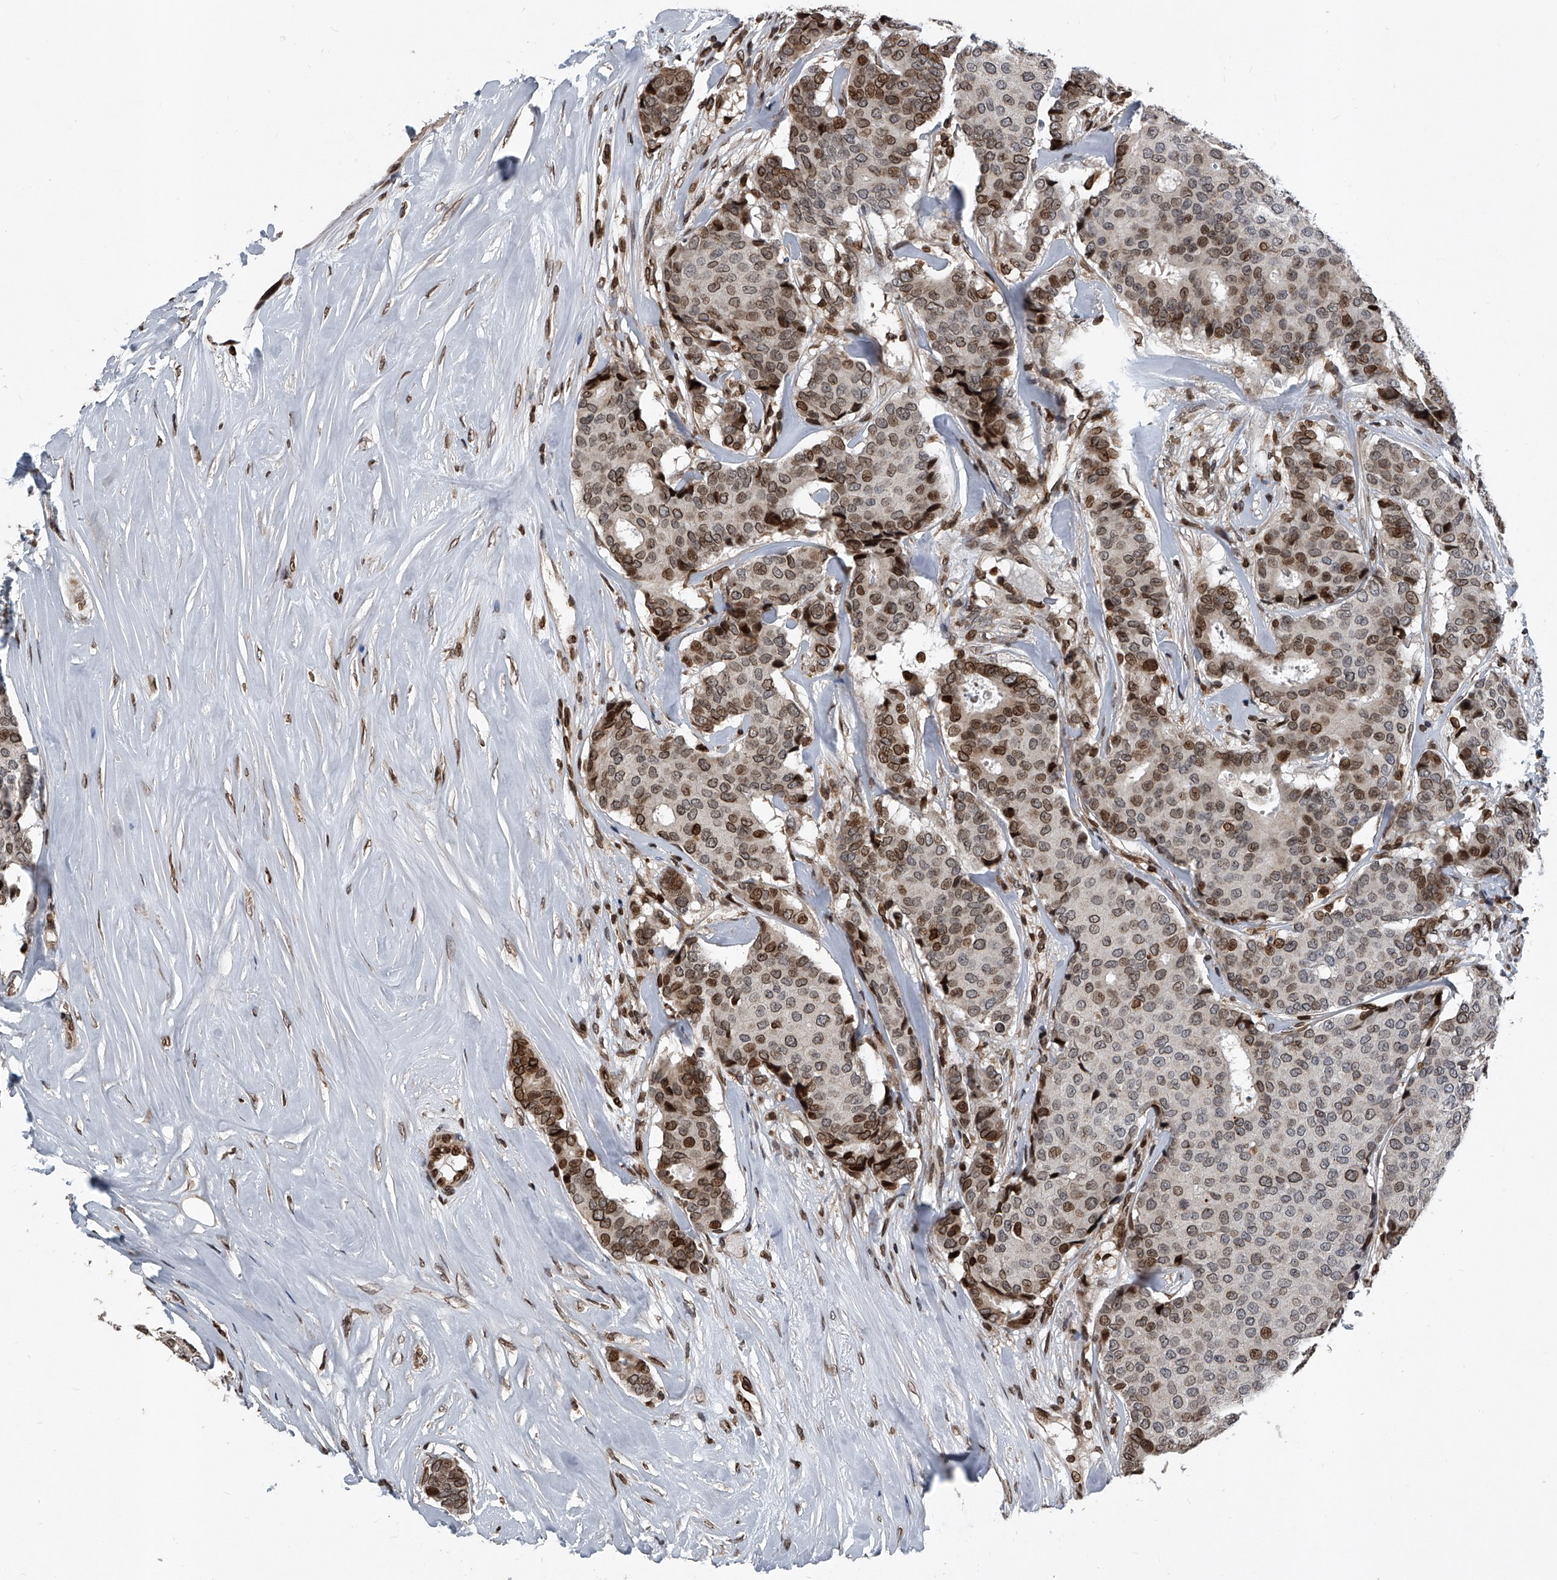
{"staining": {"intensity": "moderate", "quantity": "25%-75%", "location": "cytoplasmic/membranous,nuclear"}, "tissue": "breast cancer", "cell_type": "Tumor cells", "image_type": "cancer", "snomed": [{"axis": "morphology", "description": "Duct carcinoma"}, {"axis": "topography", "description": "Breast"}], "caption": "Invasive ductal carcinoma (breast) tissue demonstrates moderate cytoplasmic/membranous and nuclear expression in approximately 25%-75% of tumor cells, visualized by immunohistochemistry. Immunohistochemistry stains the protein in brown and the nuclei are stained blue.", "gene": "PHF20", "patient": {"sex": "female", "age": 75}}